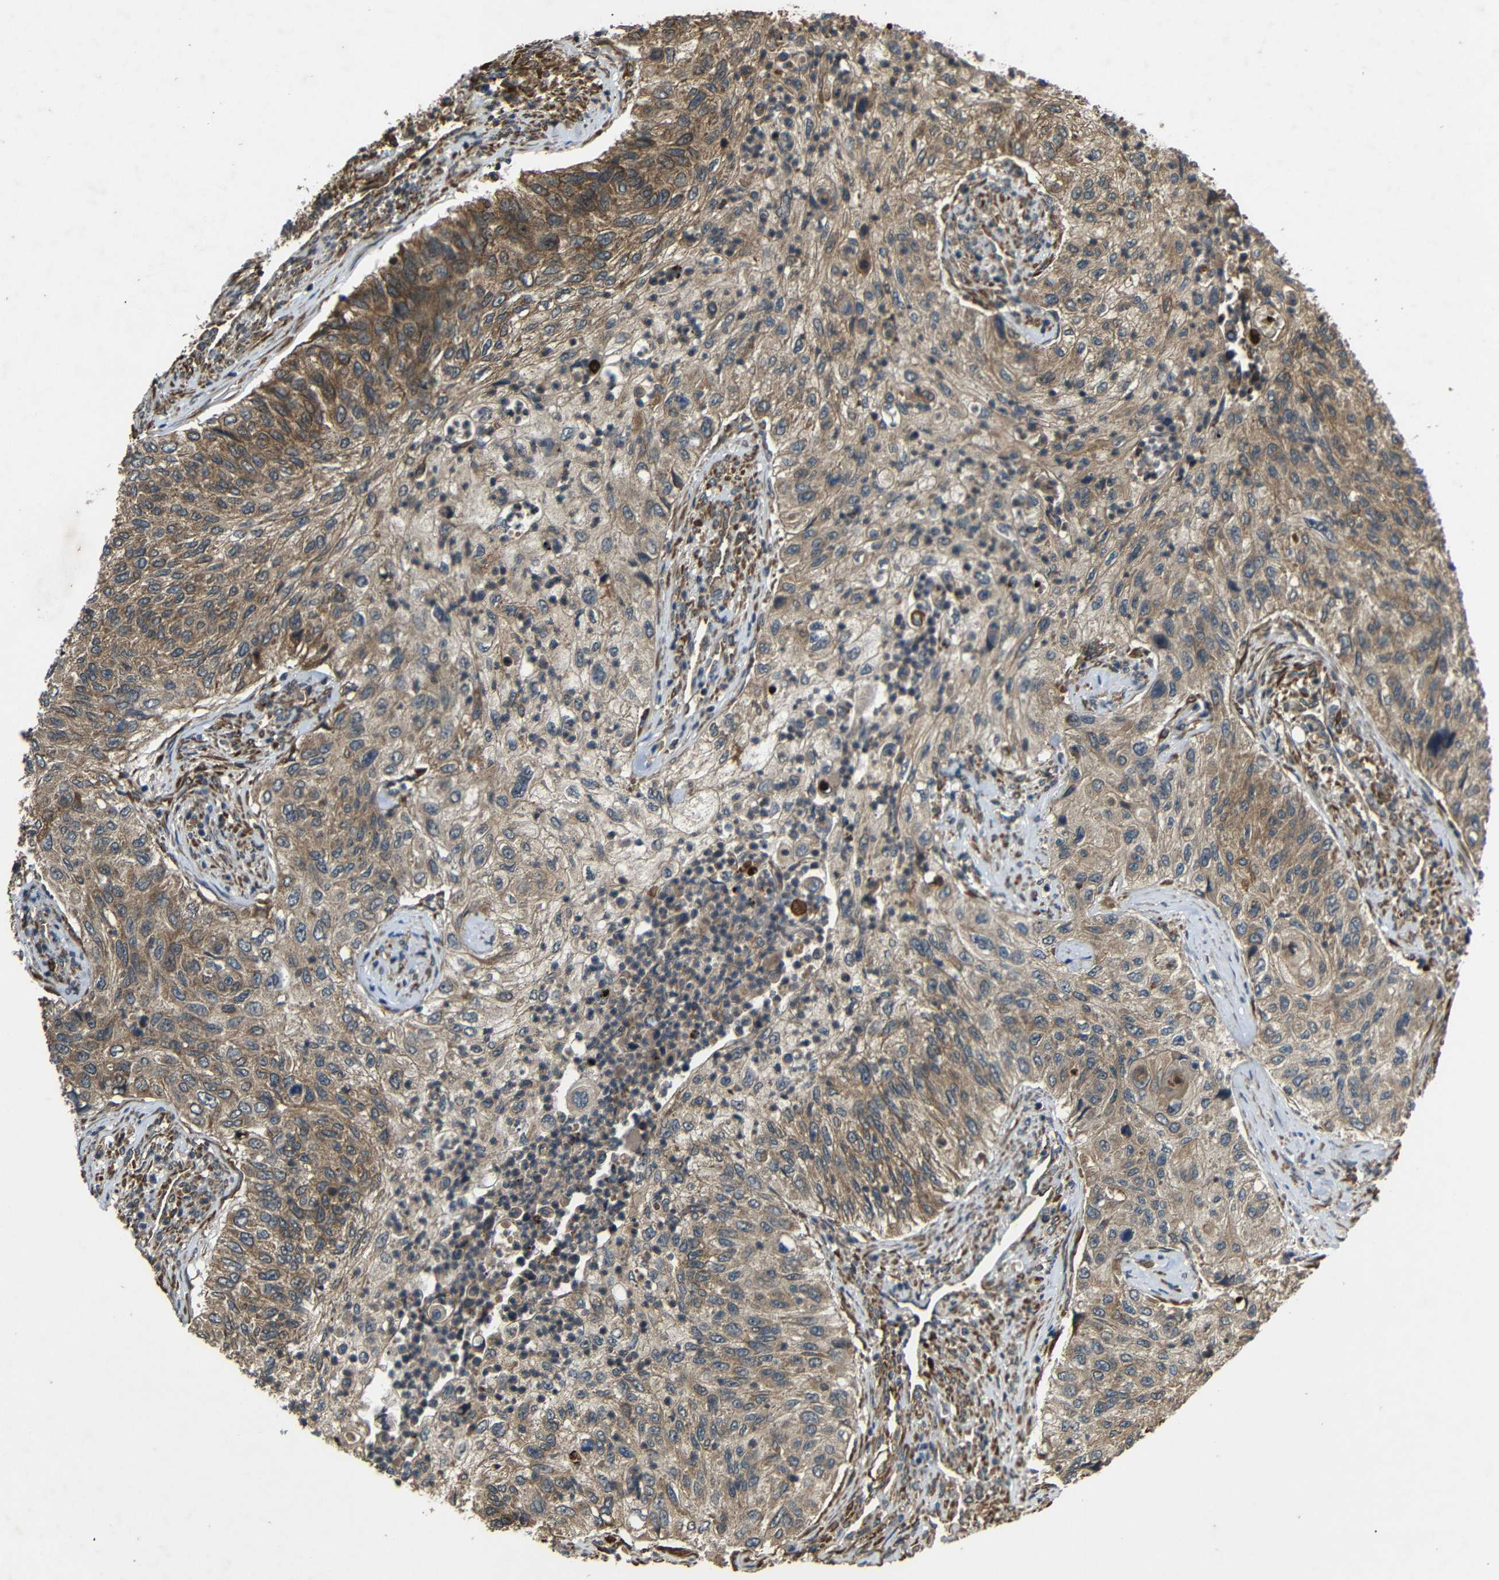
{"staining": {"intensity": "moderate", "quantity": ">75%", "location": "cytoplasmic/membranous"}, "tissue": "urothelial cancer", "cell_type": "Tumor cells", "image_type": "cancer", "snomed": [{"axis": "morphology", "description": "Urothelial carcinoma, High grade"}, {"axis": "topography", "description": "Urinary bladder"}], "caption": "DAB immunohistochemical staining of high-grade urothelial carcinoma exhibits moderate cytoplasmic/membranous protein staining in approximately >75% of tumor cells.", "gene": "TRPC1", "patient": {"sex": "female", "age": 60}}